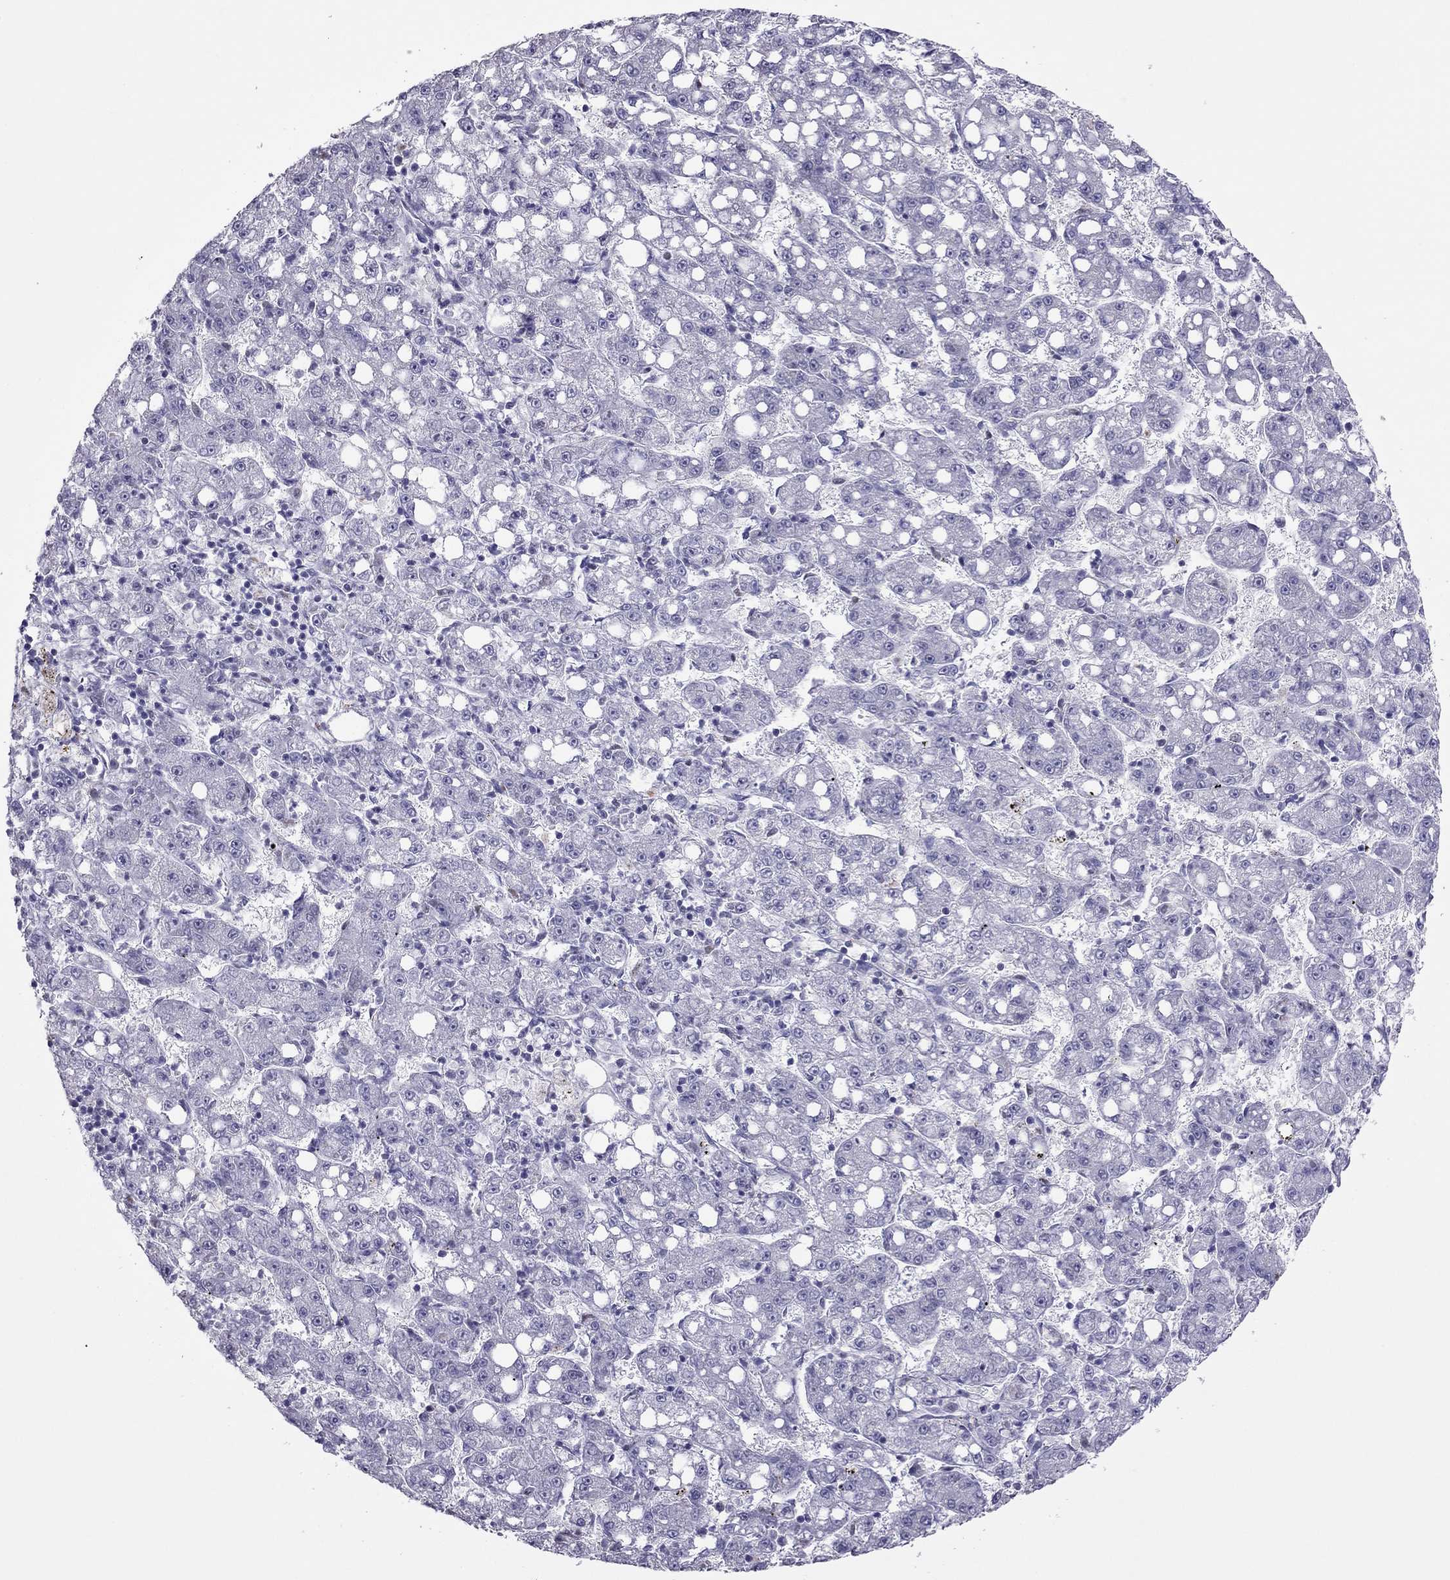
{"staining": {"intensity": "negative", "quantity": "none", "location": "none"}, "tissue": "liver cancer", "cell_type": "Tumor cells", "image_type": "cancer", "snomed": [{"axis": "morphology", "description": "Carcinoma, Hepatocellular, NOS"}, {"axis": "topography", "description": "Liver"}], "caption": "There is no significant staining in tumor cells of liver hepatocellular carcinoma.", "gene": "SPINT3", "patient": {"sex": "female", "age": 65}}